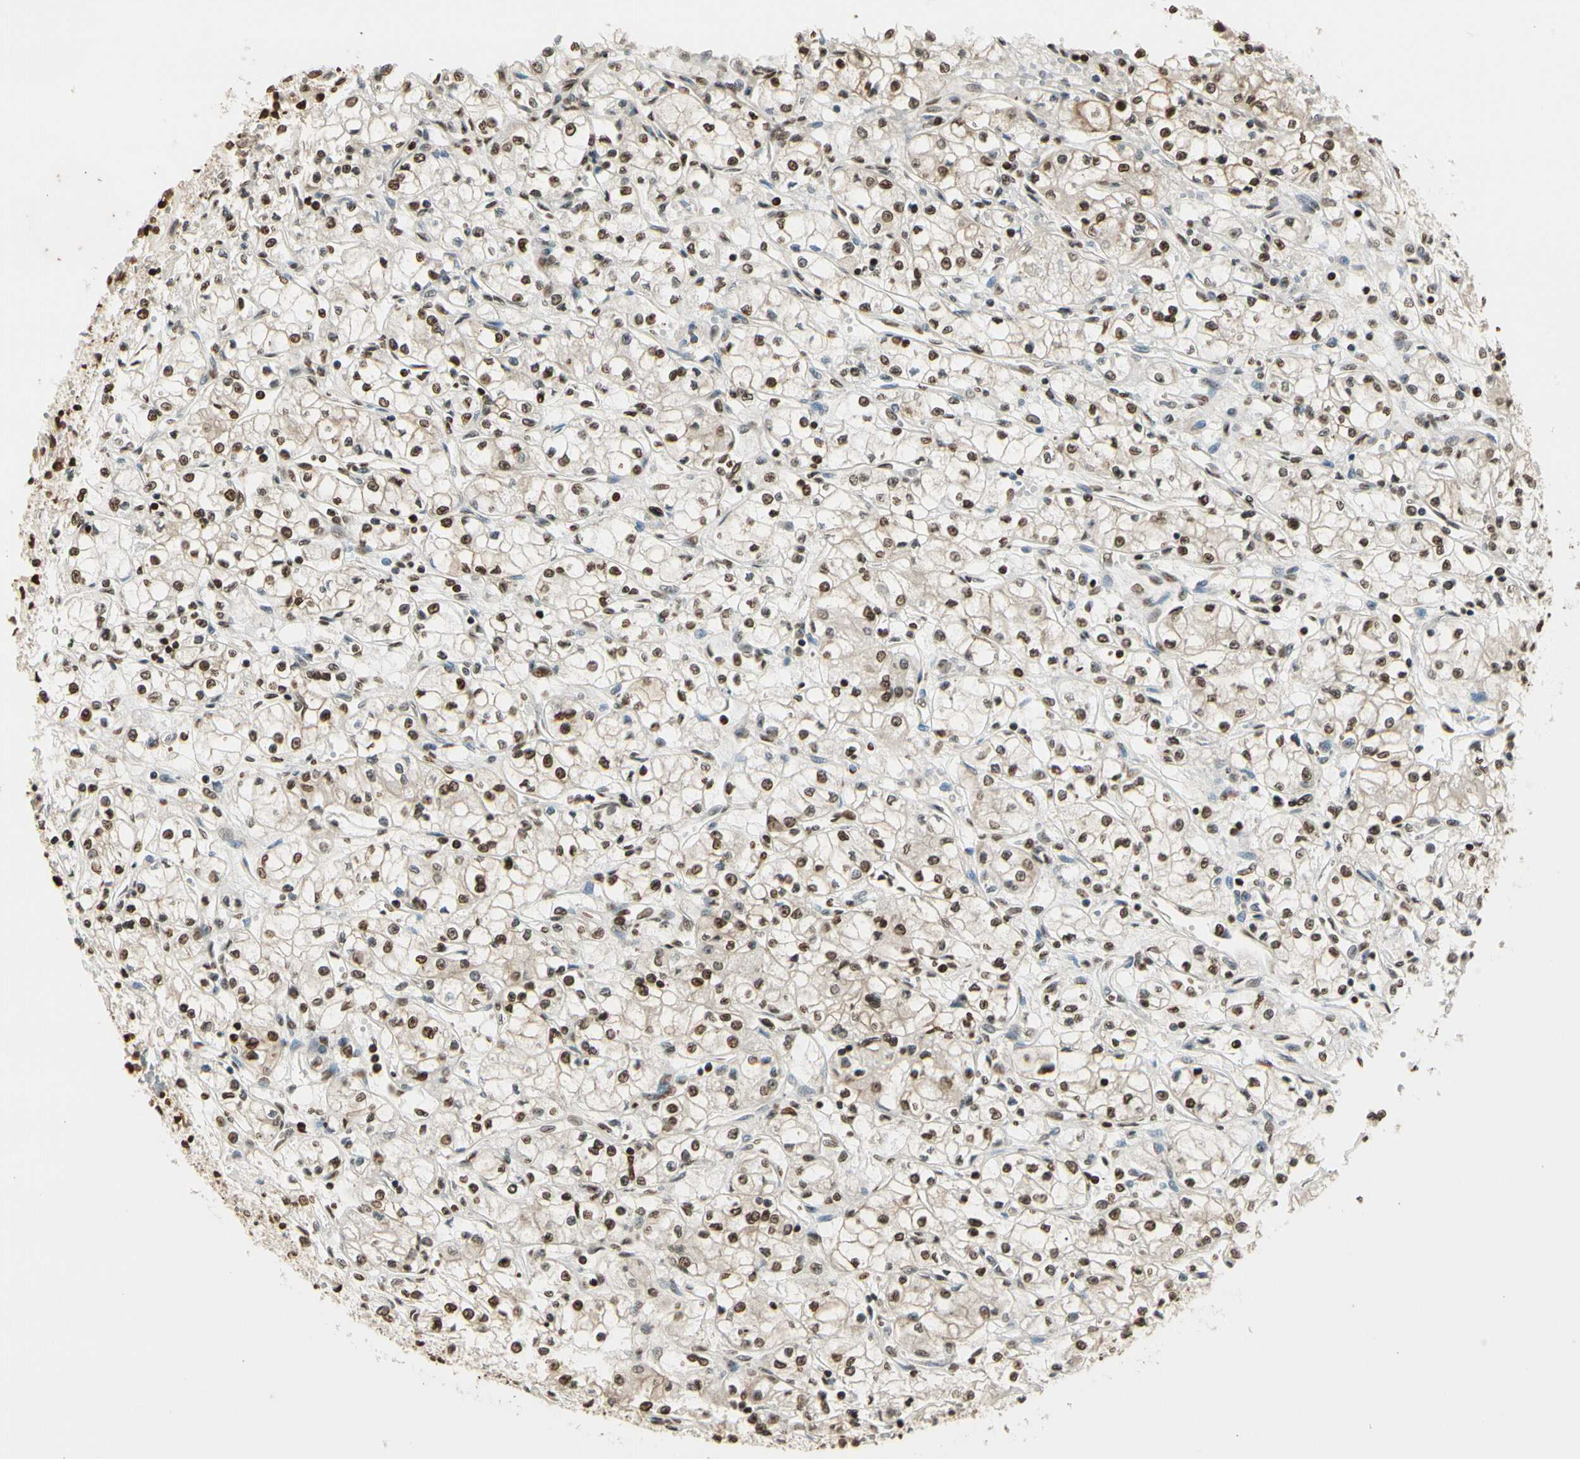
{"staining": {"intensity": "moderate", "quantity": ">75%", "location": "nuclear"}, "tissue": "renal cancer", "cell_type": "Tumor cells", "image_type": "cancer", "snomed": [{"axis": "morphology", "description": "Normal tissue, NOS"}, {"axis": "morphology", "description": "Adenocarcinoma, NOS"}, {"axis": "topography", "description": "Kidney"}], "caption": "IHC image of human adenocarcinoma (renal) stained for a protein (brown), which displays medium levels of moderate nuclear expression in approximately >75% of tumor cells.", "gene": "RORA", "patient": {"sex": "male", "age": 59}}